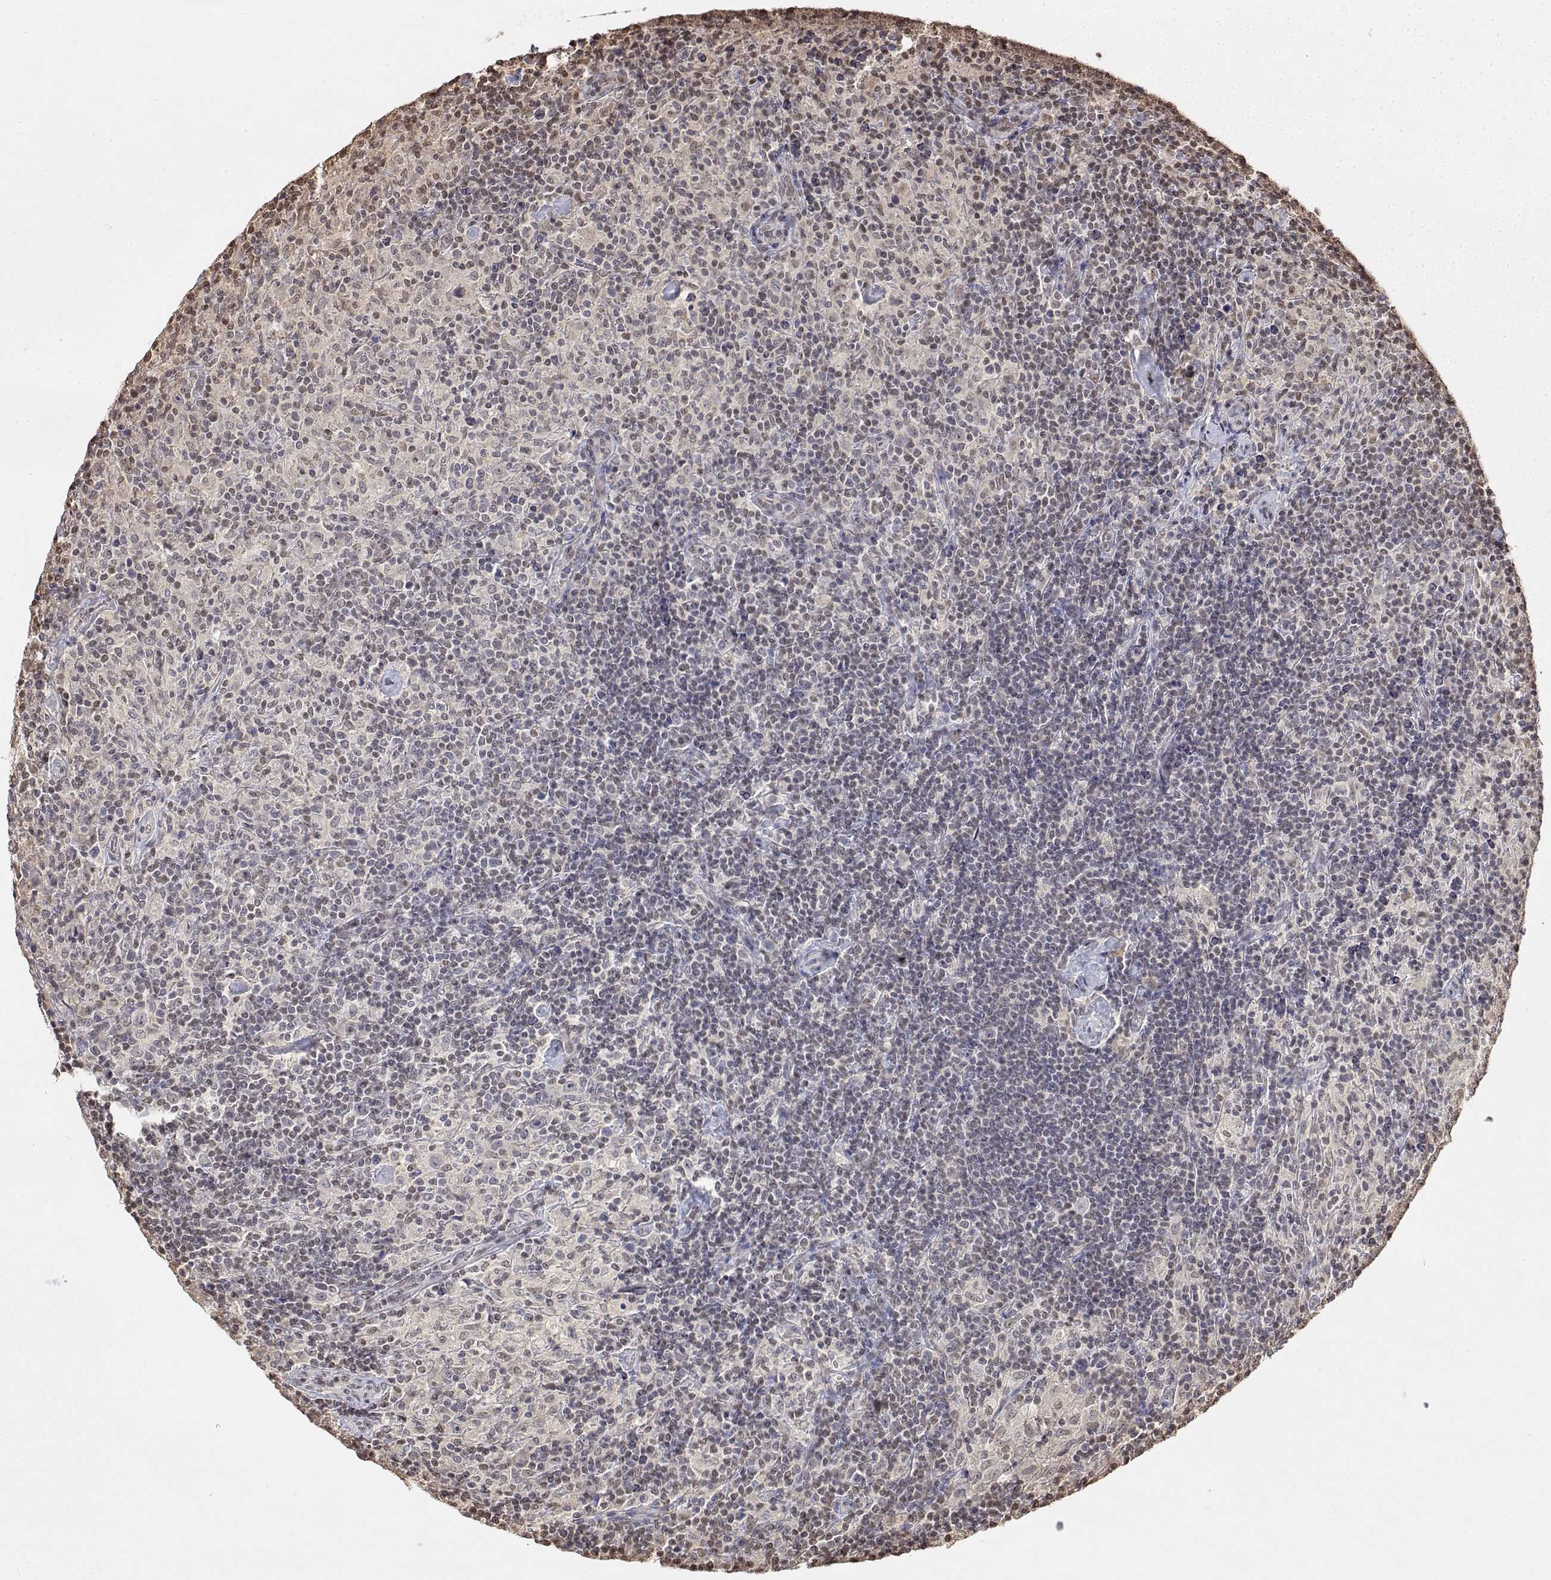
{"staining": {"intensity": "negative", "quantity": "none", "location": "none"}, "tissue": "lymphoma", "cell_type": "Tumor cells", "image_type": "cancer", "snomed": [{"axis": "morphology", "description": "Hodgkin's disease, NOS"}, {"axis": "topography", "description": "Lymph node"}], "caption": "An image of human Hodgkin's disease is negative for staining in tumor cells. The staining was performed using DAB (3,3'-diaminobenzidine) to visualize the protein expression in brown, while the nuclei were stained in blue with hematoxylin (Magnification: 20x).", "gene": "TPI1", "patient": {"sex": "male", "age": 70}}